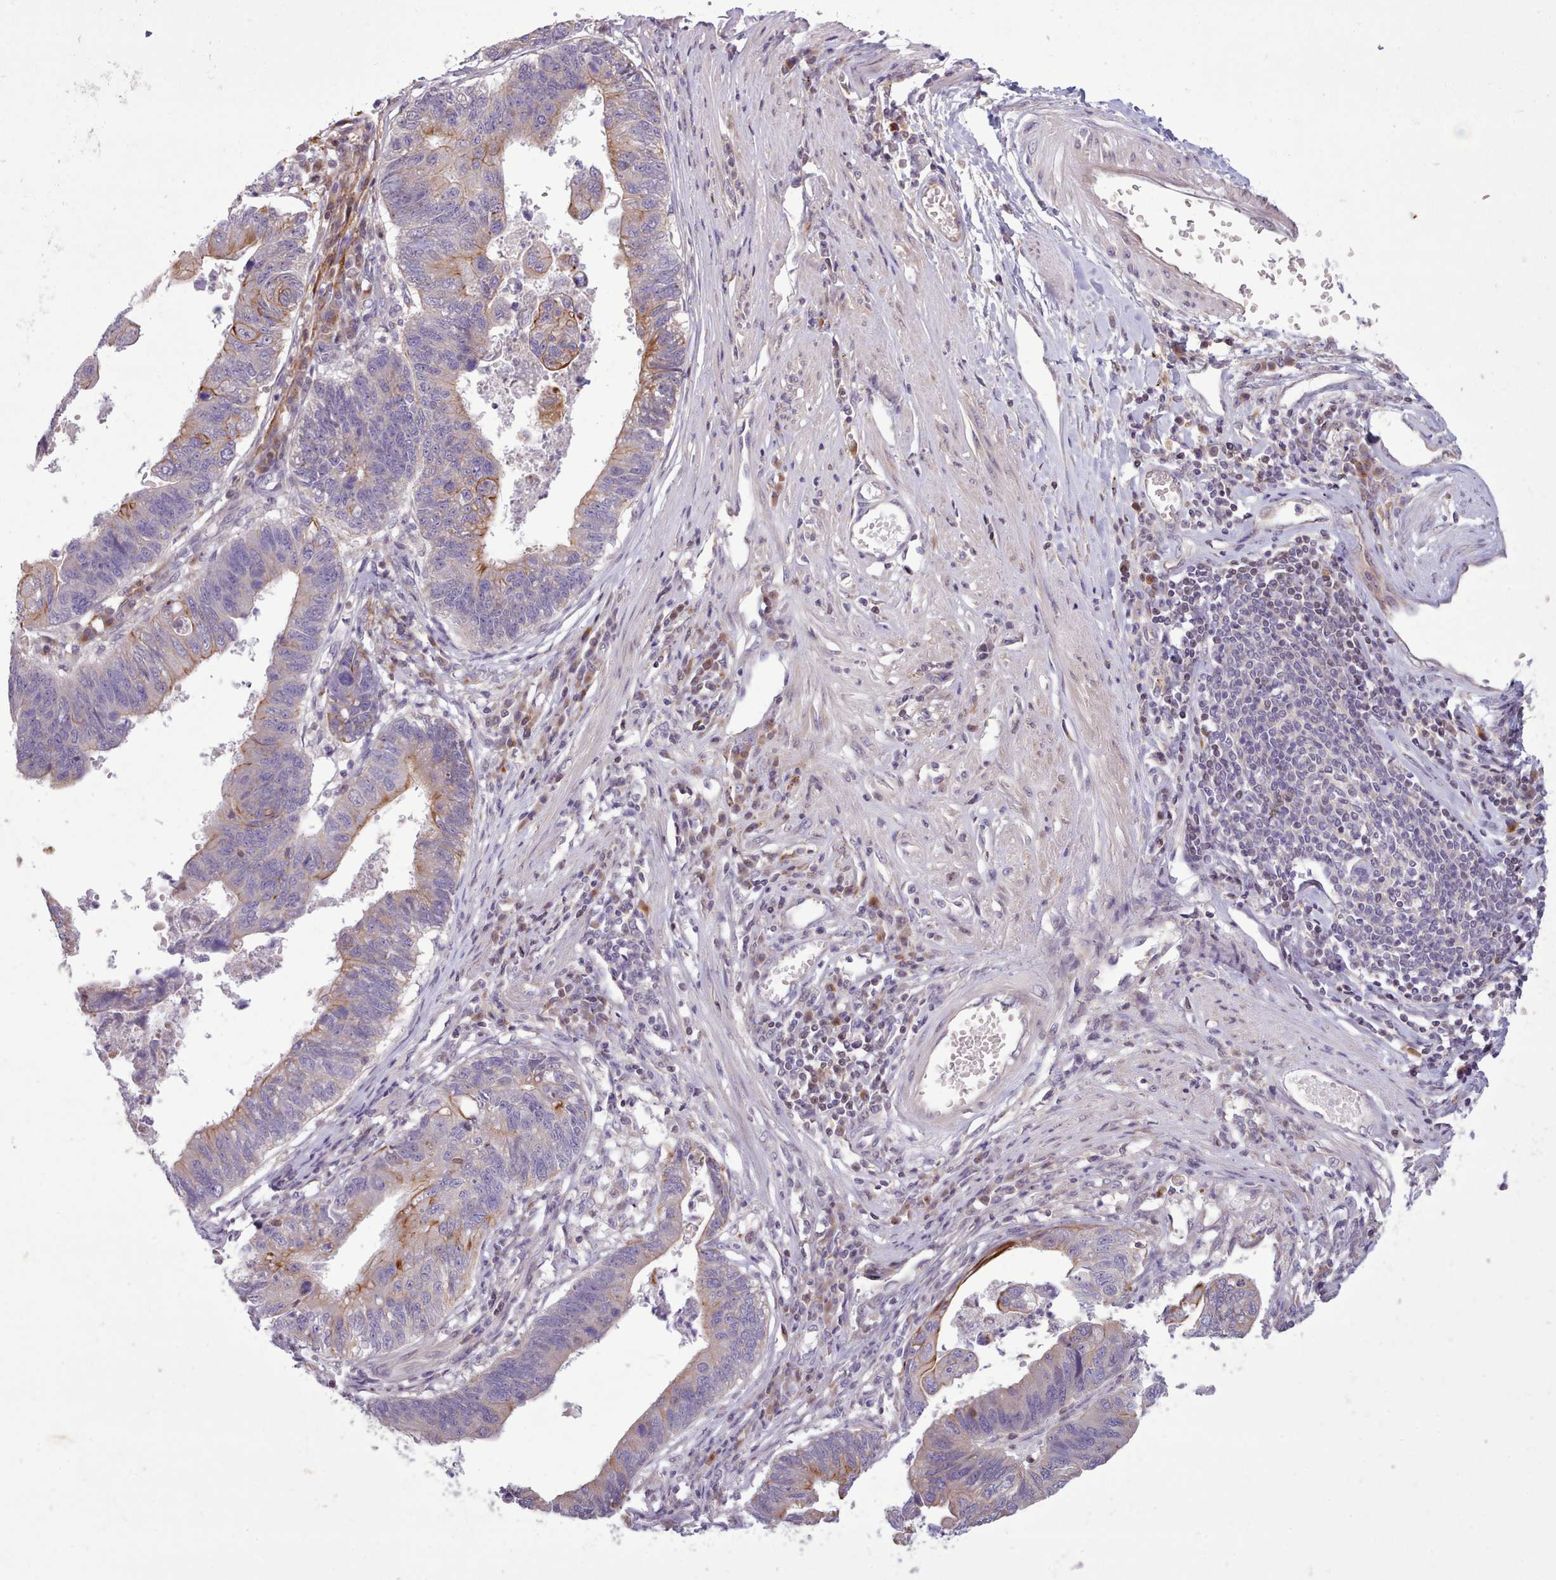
{"staining": {"intensity": "moderate", "quantity": "<25%", "location": "cytoplasmic/membranous"}, "tissue": "stomach cancer", "cell_type": "Tumor cells", "image_type": "cancer", "snomed": [{"axis": "morphology", "description": "Adenocarcinoma, NOS"}, {"axis": "topography", "description": "Stomach"}], "caption": "A low amount of moderate cytoplasmic/membranous expression is appreciated in approximately <25% of tumor cells in stomach cancer tissue. The staining was performed using DAB, with brown indicating positive protein expression. Nuclei are stained blue with hematoxylin.", "gene": "NMRK1", "patient": {"sex": "male", "age": 59}}